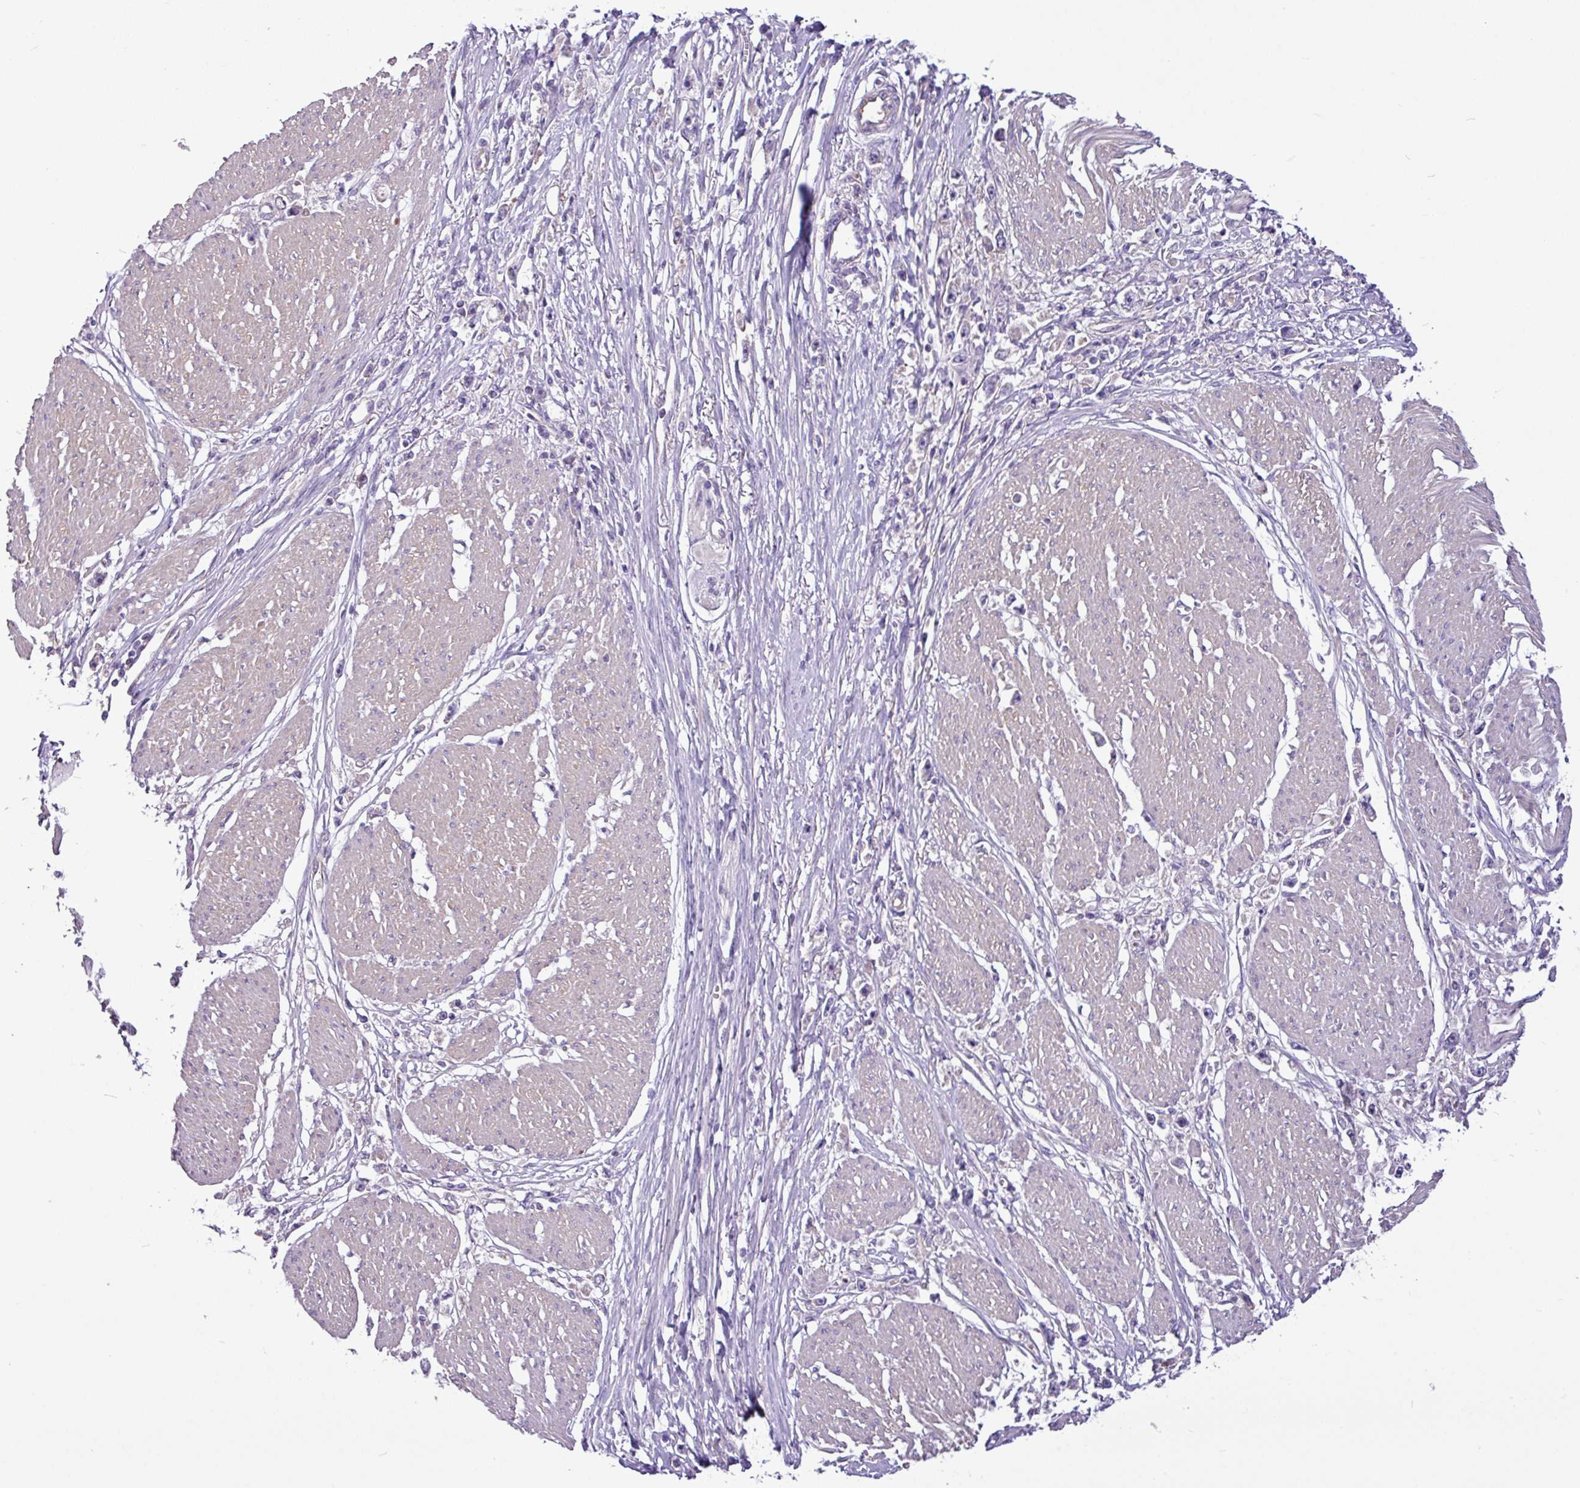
{"staining": {"intensity": "negative", "quantity": "none", "location": "none"}, "tissue": "stomach cancer", "cell_type": "Tumor cells", "image_type": "cancer", "snomed": [{"axis": "morphology", "description": "Adenocarcinoma, NOS"}, {"axis": "topography", "description": "Stomach"}], "caption": "Immunohistochemistry (IHC) photomicrograph of human stomach cancer stained for a protein (brown), which displays no positivity in tumor cells.", "gene": "MROH2A", "patient": {"sex": "female", "age": 59}}